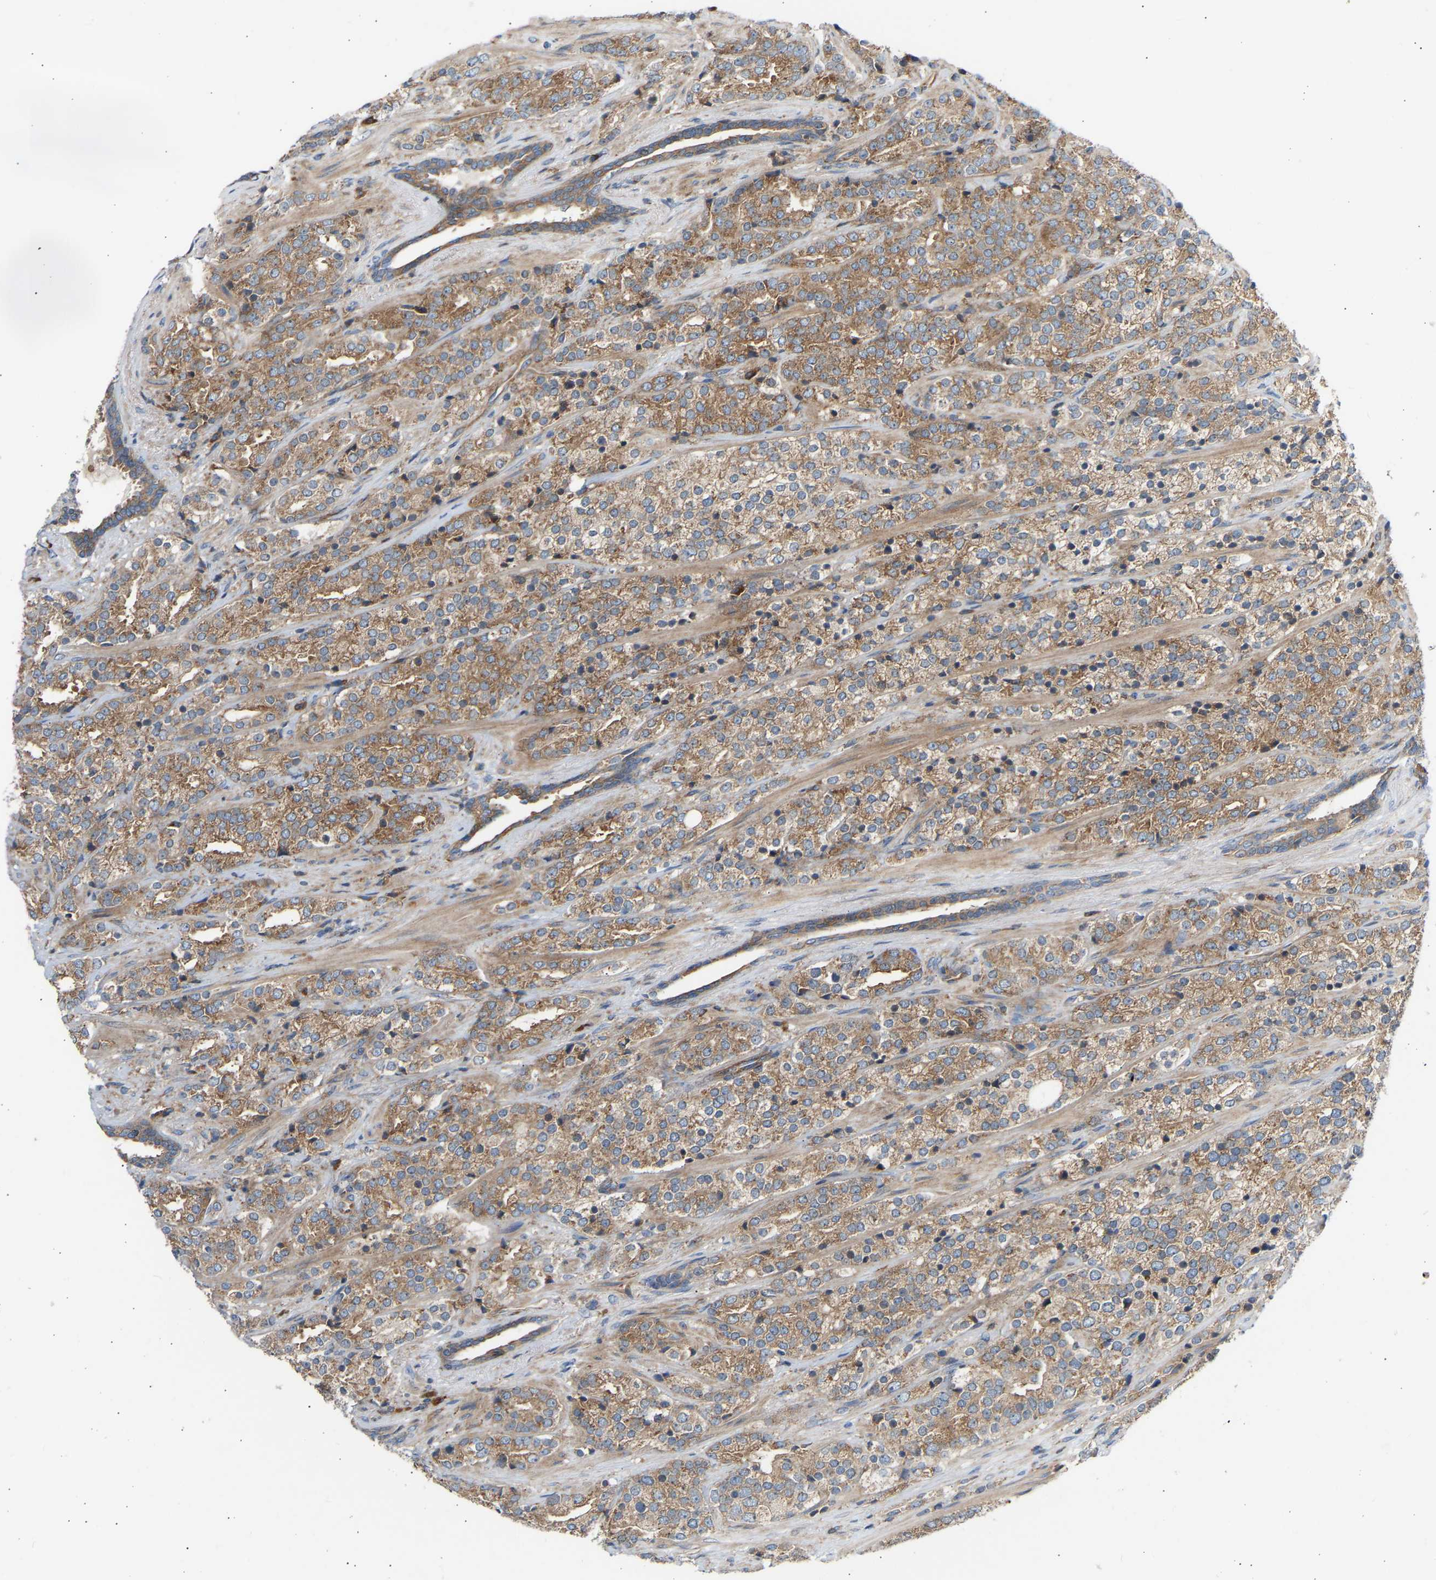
{"staining": {"intensity": "moderate", "quantity": ">75%", "location": "cytoplasmic/membranous"}, "tissue": "prostate cancer", "cell_type": "Tumor cells", "image_type": "cancer", "snomed": [{"axis": "morphology", "description": "Adenocarcinoma, High grade"}, {"axis": "topography", "description": "Prostate"}], "caption": "High-grade adenocarcinoma (prostate) stained for a protein displays moderate cytoplasmic/membranous positivity in tumor cells.", "gene": "GCN1", "patient": {"sex": "male", "age": 71}}